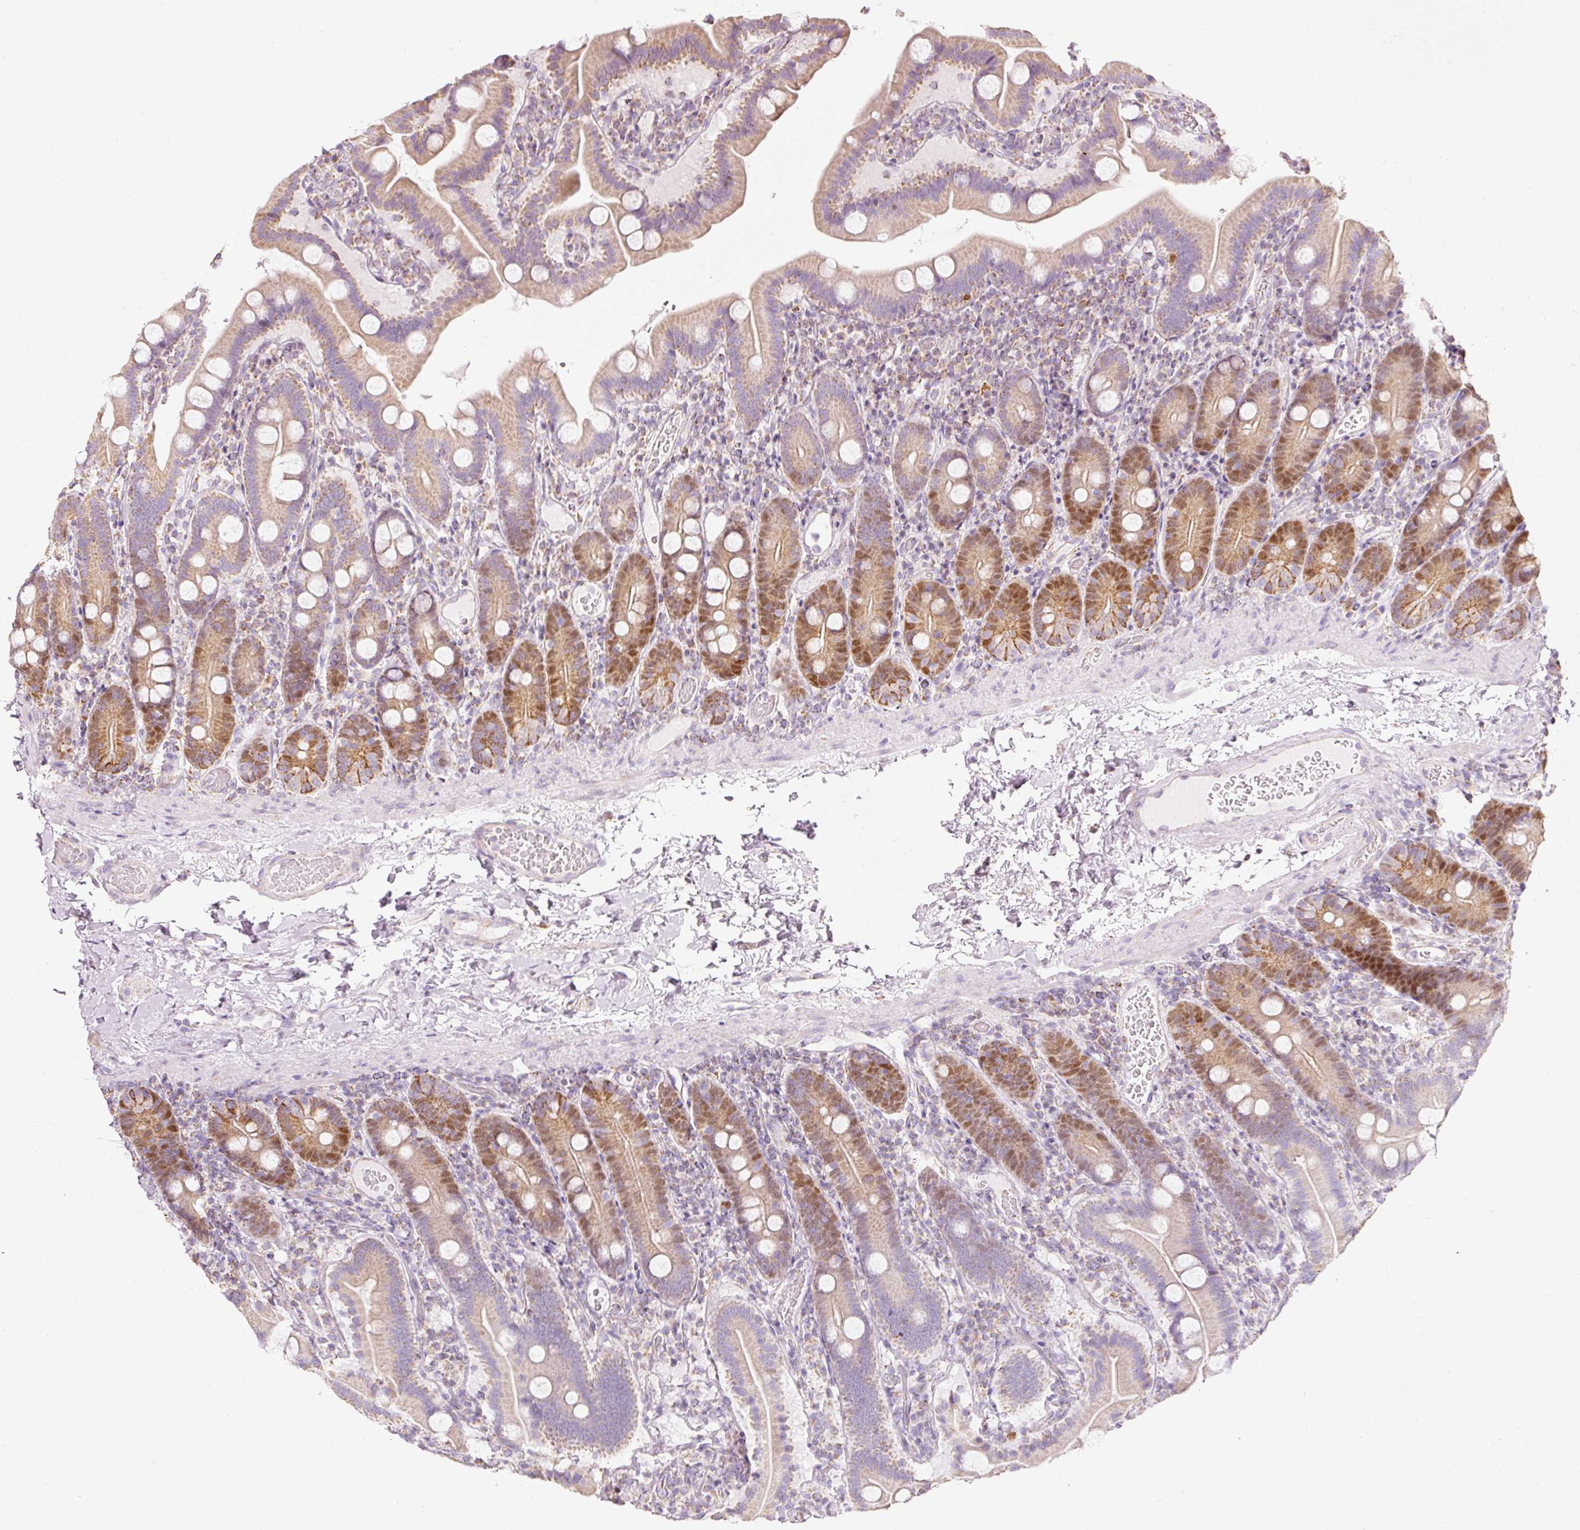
{"staining": {"intensity": "moderate", "quantity": "25%-75%", "location": "cytoplasmic/membranous,nuclear"}, "tissue": "duodenum", "cell_type": "Glandular cells", "image_type": "normal", "snomed": [{"axis": "morphology", "description": "Normal tissue, NOS"}, {"axis": "topography", "description": "Duodenum"}], "caption": "IHC image of benign duodenum: duodenum stained using immunohistochemistry (IHC) demonstrates medium levels of moderate protein expression localized specifically in the cytoplasmic/membranous,nuclear of glandular cells, appearing as a cytoplasmic/membranous,nuclear brown color.", "gene": "DUT", "patient": {"sex": "male", "age": 55}}